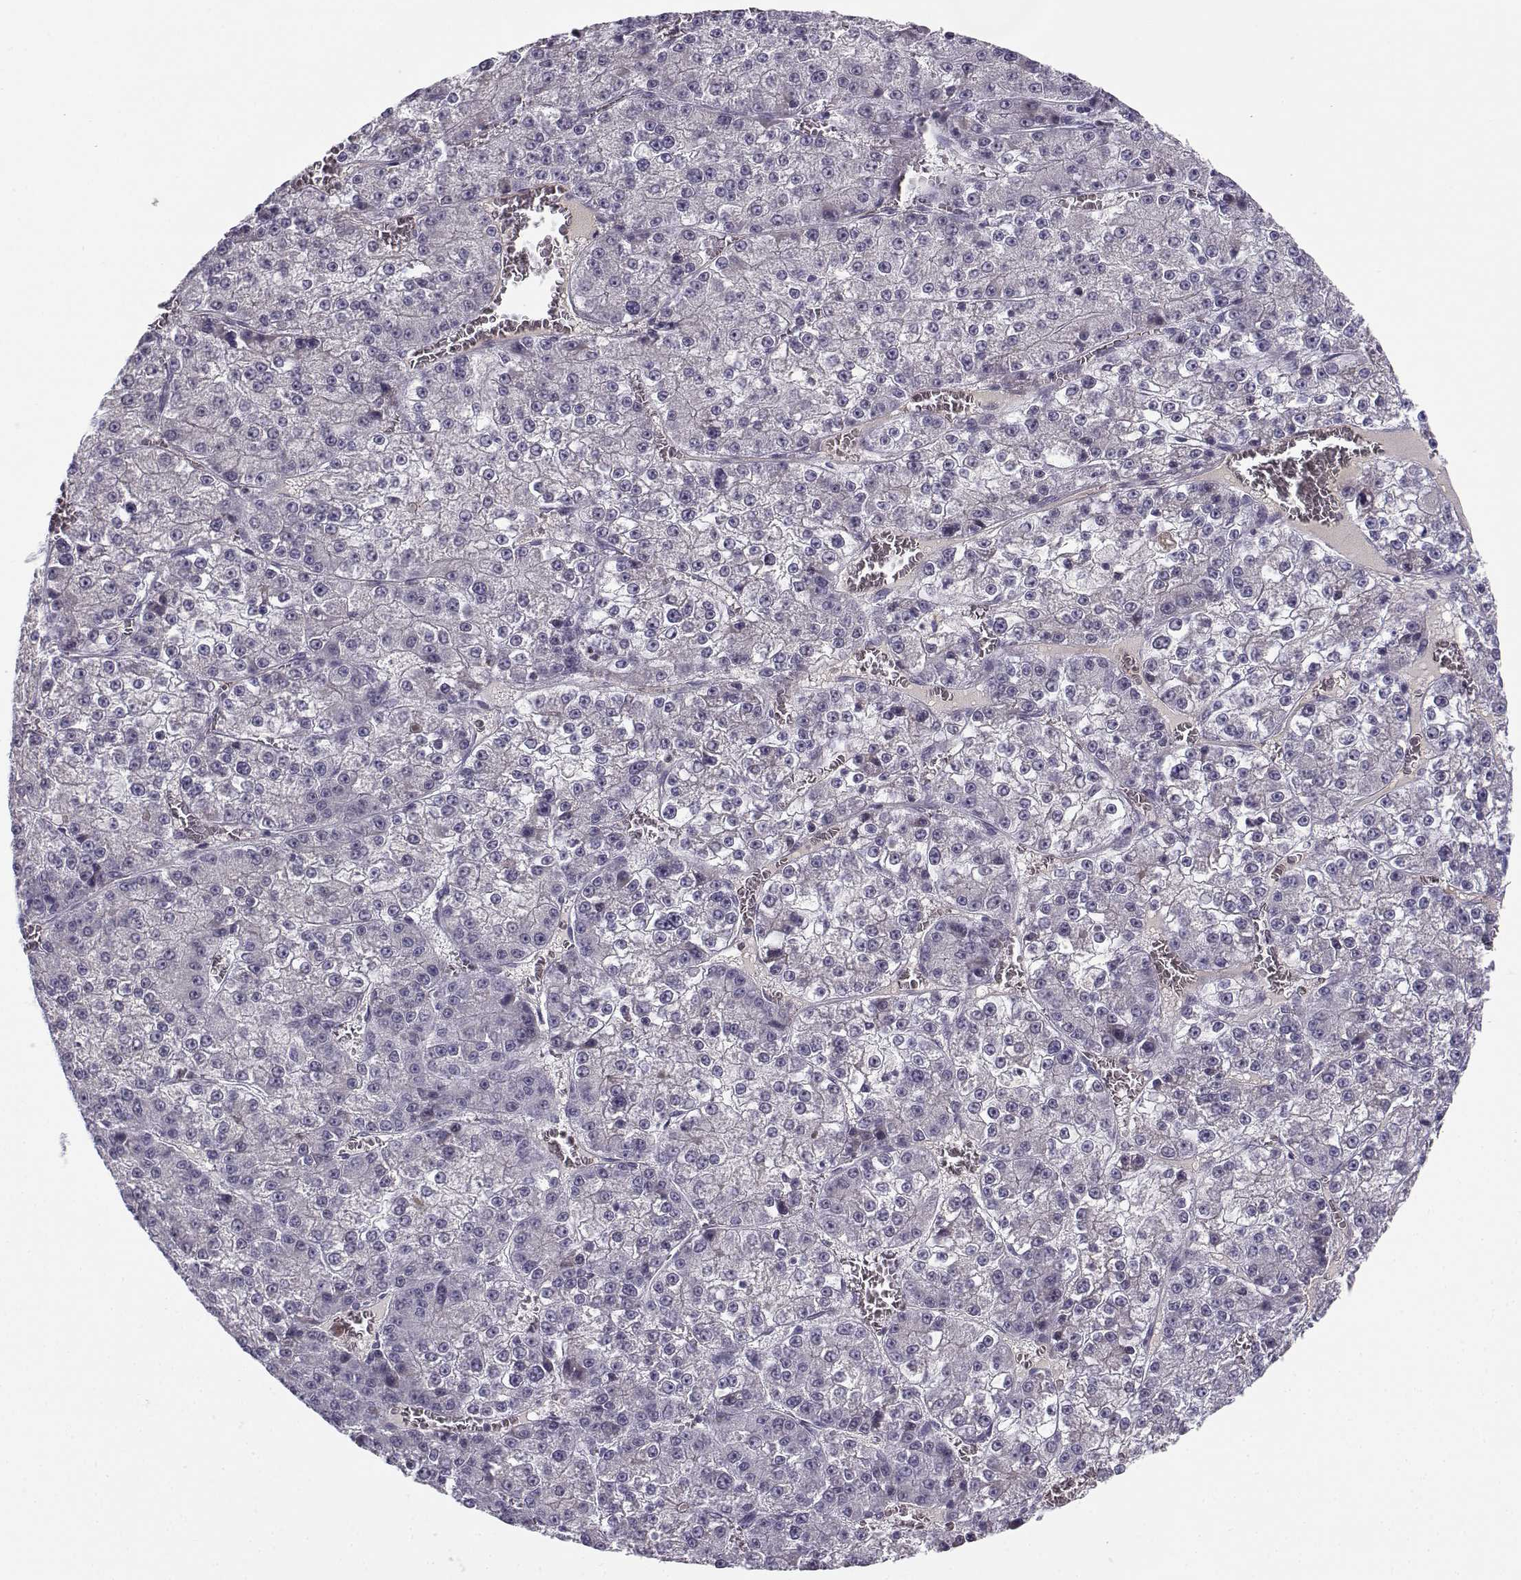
{"staining": {"intensity": "negative", "quantity": "none", "location": "none"}, "tissue": "liver cancer", "cell_type": "Tumor cells", "image_type": "cancer", "snomed": [{"axis": "morphology", "description": "Carcinoma, Hepatocellular, NOS"}, {"axis": "topography", "description": "Liver"}], "caption": "This is an immunohistochemistry image of liver hepatocellular carcinoma. There is no expression in tumor cells.", "gene": "DDX25", "patient": {"sex": "female", "age": 73}}